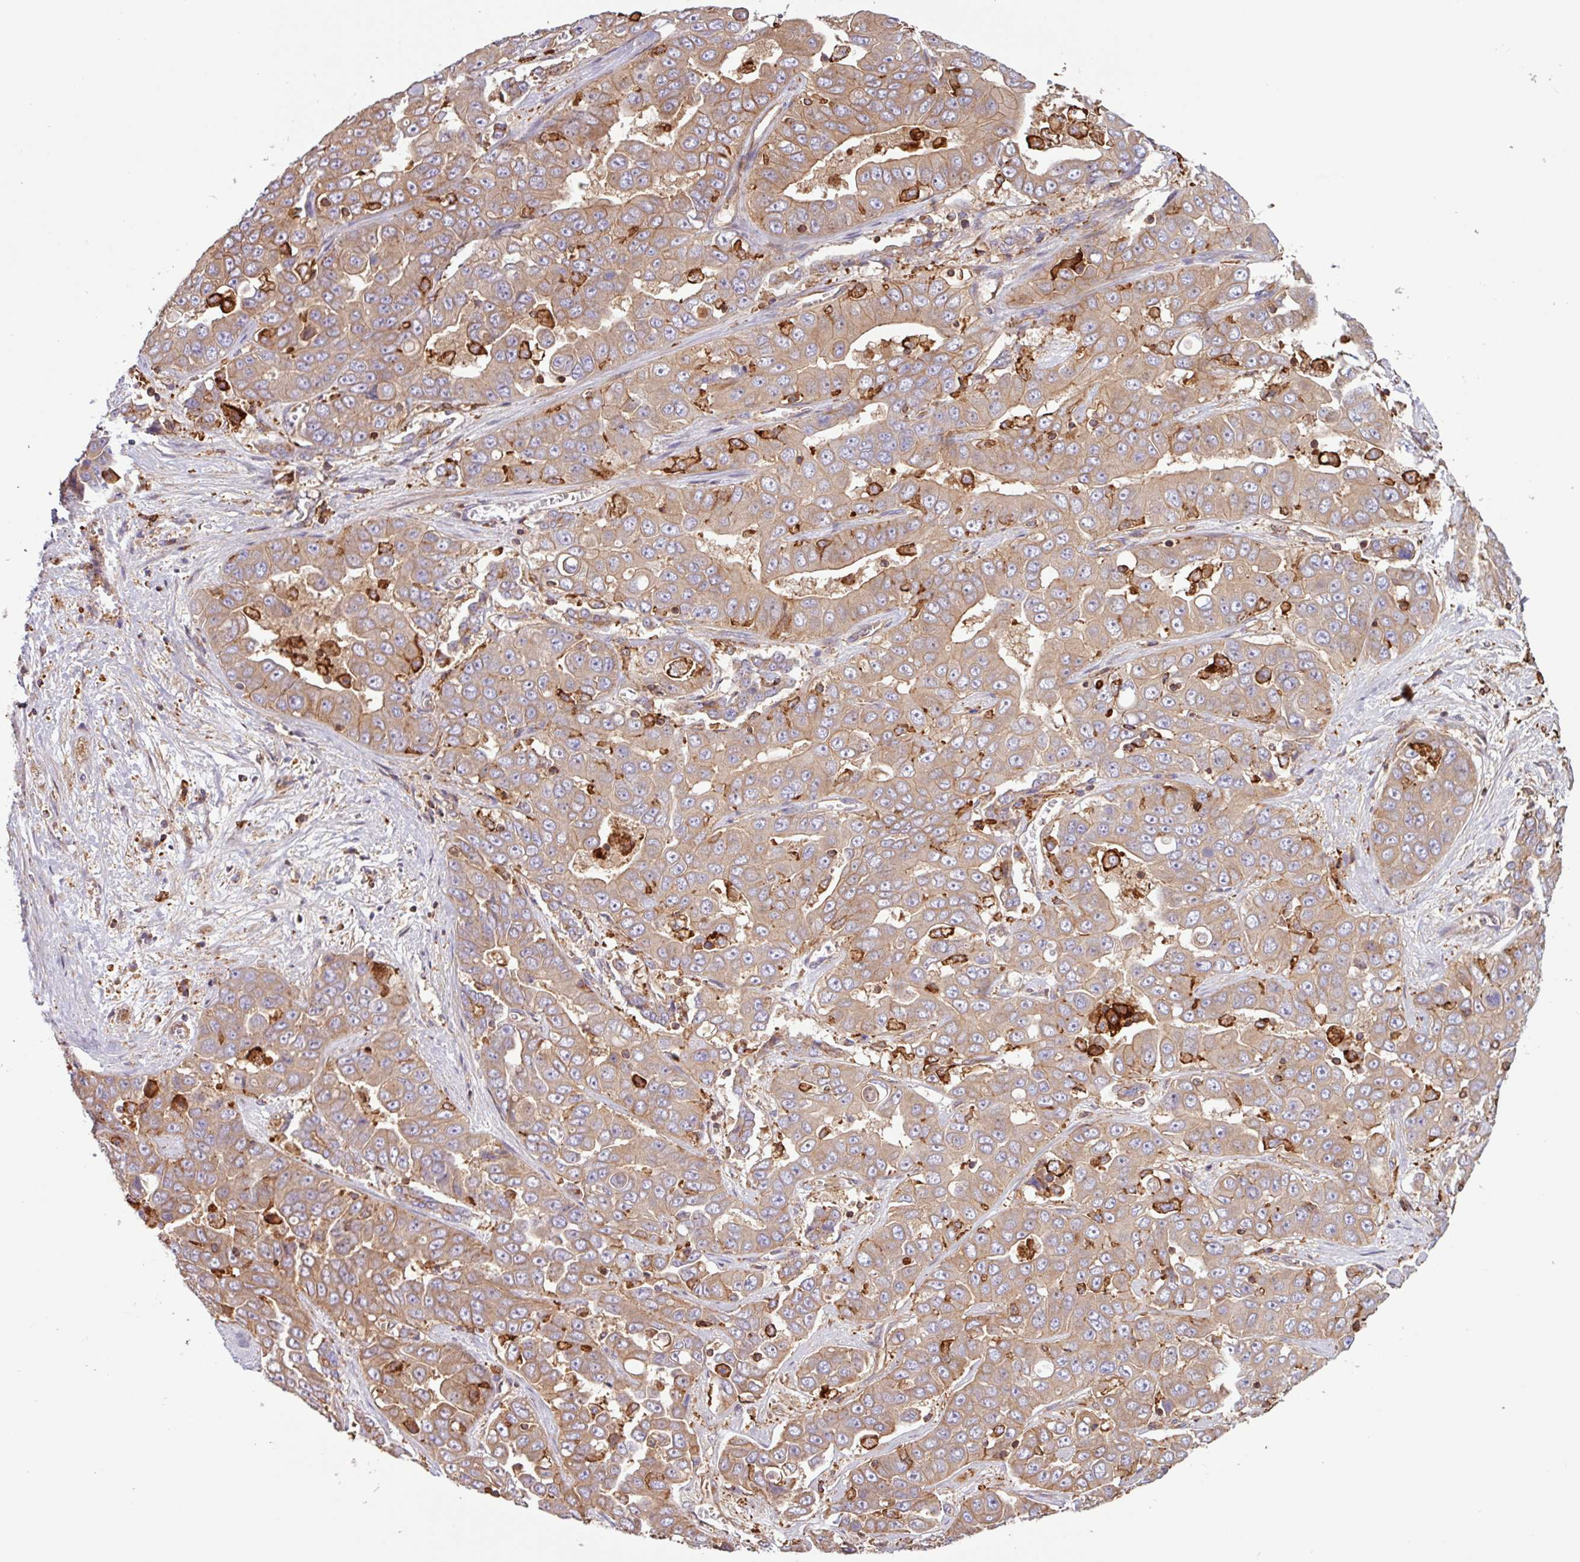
{"staining": {"intensity": "moderate", "quantity": "25%-75%", "location": "cytoplasmic/membranous"}, "tissue": "liver cancer", "cell_type": "Tumor cells", "image_type": "cancer", "snomed": [{"axis": "morphology", "description": "Cholangiocarcinoma"}, {"axis": "topography", "description": "Liver"}], "caption": "Liver cancer stained for a protein (brown) demonstrates moderate cytoplasmic/membranous positive expression in about 25%-75% of tumor cells.", "gene": "ACTR3", "patient": {"sex": "female", "age": 52}}